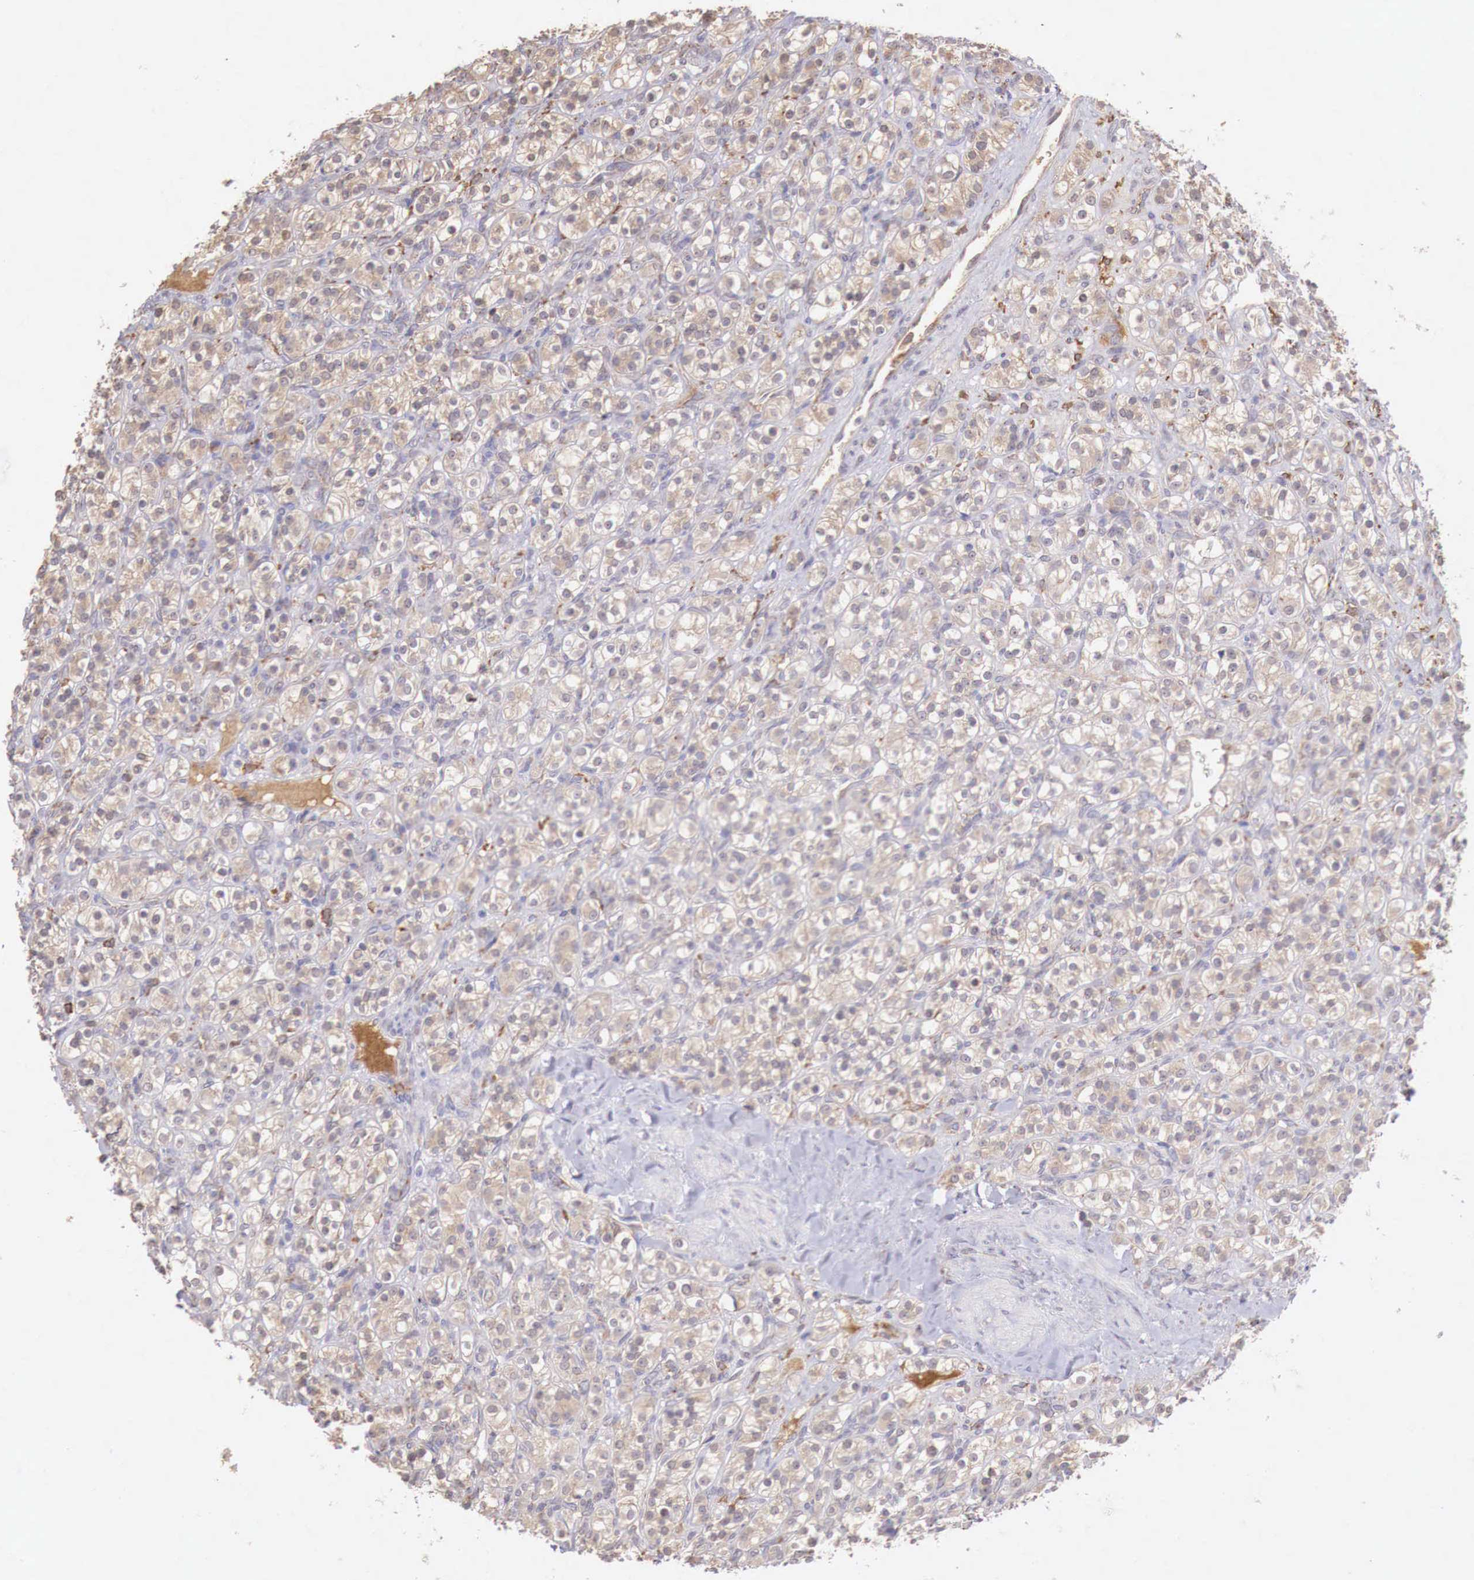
{"staining": {"intensity": "weak", "quantity": "25%-75%", "location": "cytoplasmic/membranous"}, "tissue": "renal cancer", "cell_type": "Tumor cells", "image_type": "cancer", "snomed": [{"axis": "morphology", "description": "Adenocarcinoma, NOS"}, {"axis": "topography", "description": "Kidney"}], "caption": "Human renal cancer (adenocarcinoma) stained with a protein marker displays weak staining in tumor cells.", "gene": "CHRDL1", "patient": {"sex": "male", "age": 77}}